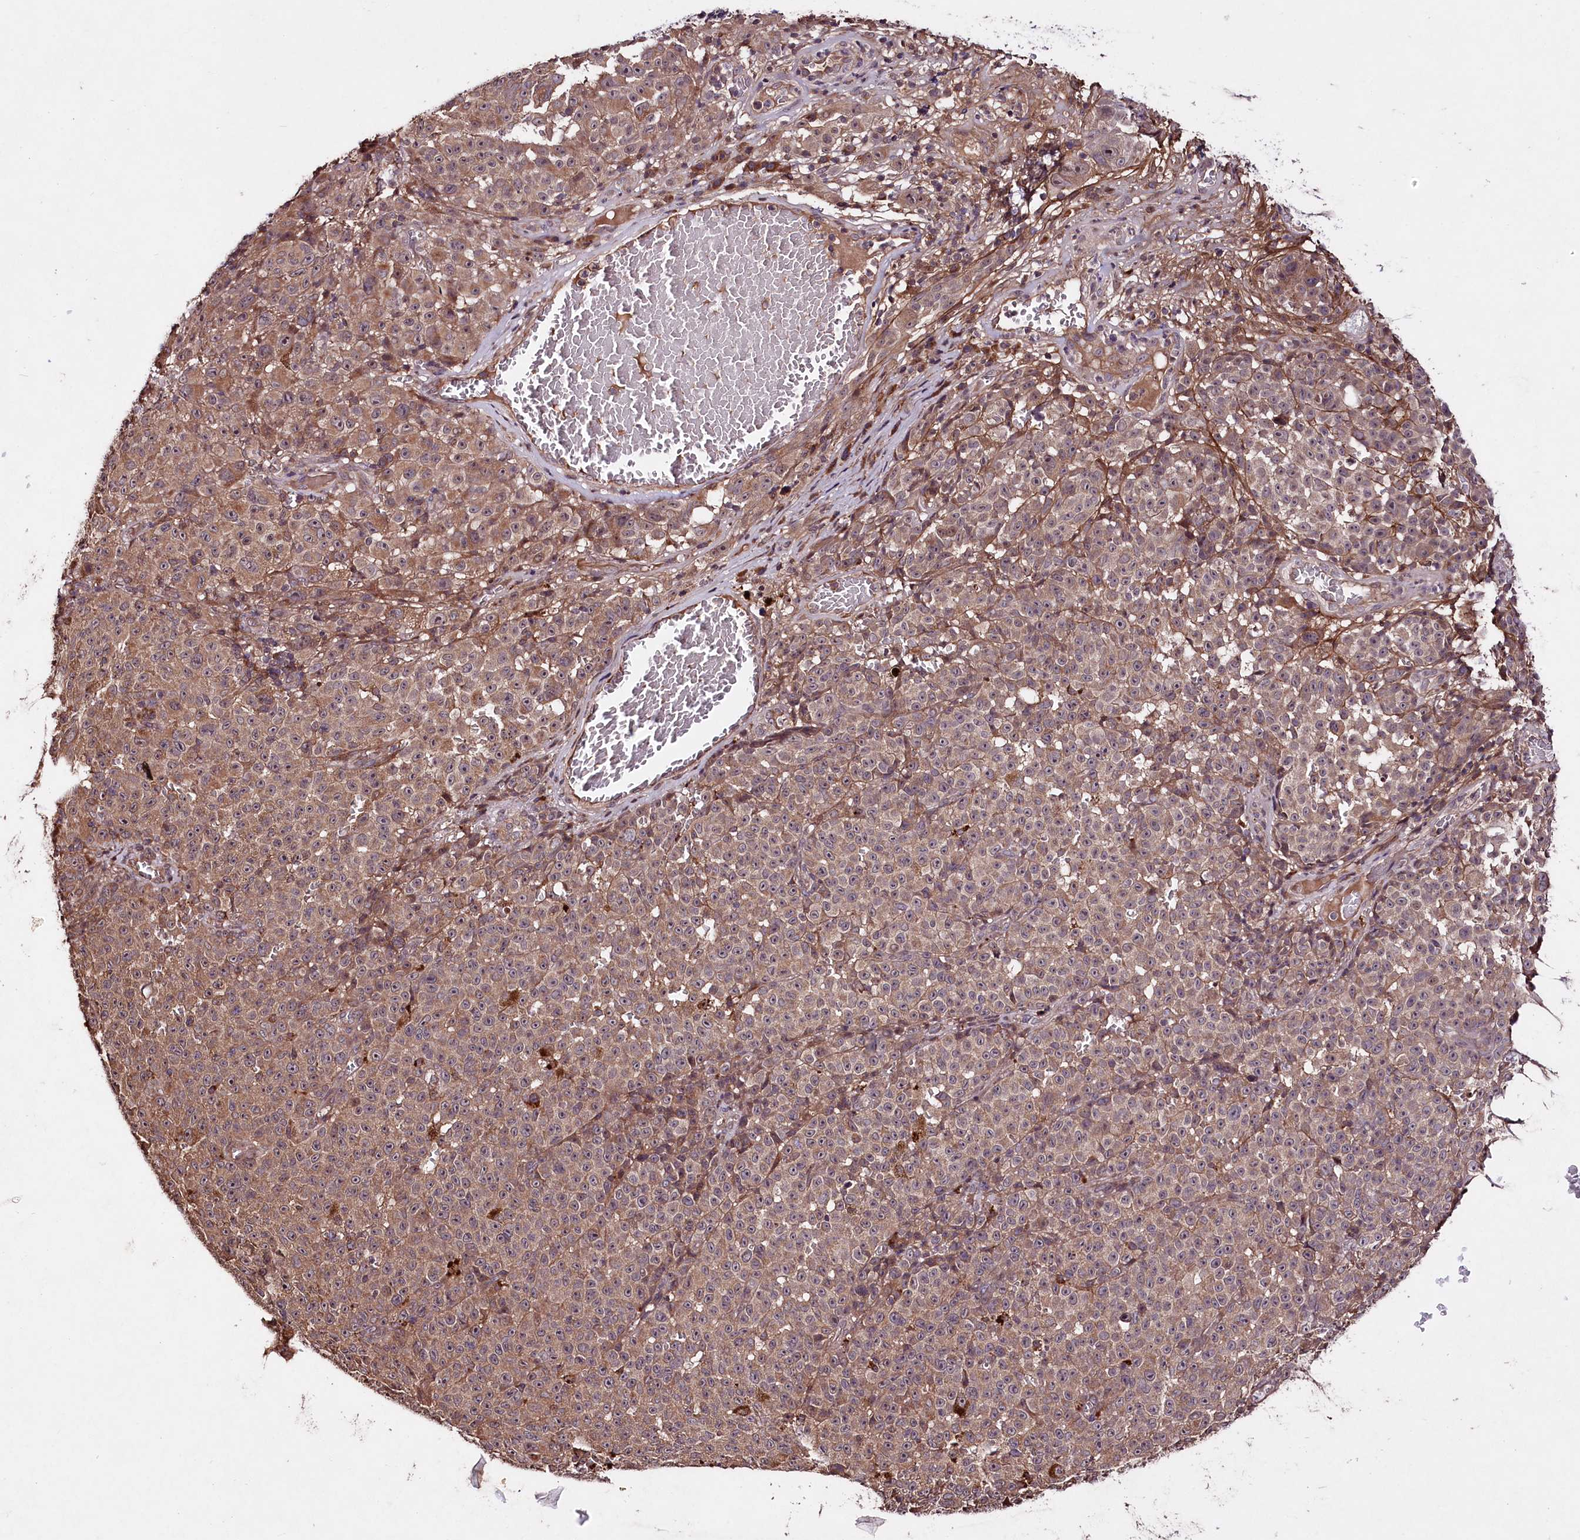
{"staining": {"intensity": "moderate", "quantity": ">75%", "location": "cytoplasmic/membranous"}, "tissue": "melanoma", "cell_type": "Tumor cells", "image_type": "cancer", "snomed": [{"axis": "morphology", "description": "Malignant melanoma, NOS"}, {"axis": "topography", "description": "Skin"}], "caption": "A medium amount of moderate cytoplasmic/membranous positivity is seen in about >75% of tumor cells in malignant melanoma tissue. The protein of interest is shown in brown color, while the nuclei are stained blue.", "gene": "TNPO3", "patient": {"sex": "female", "age": 82}}